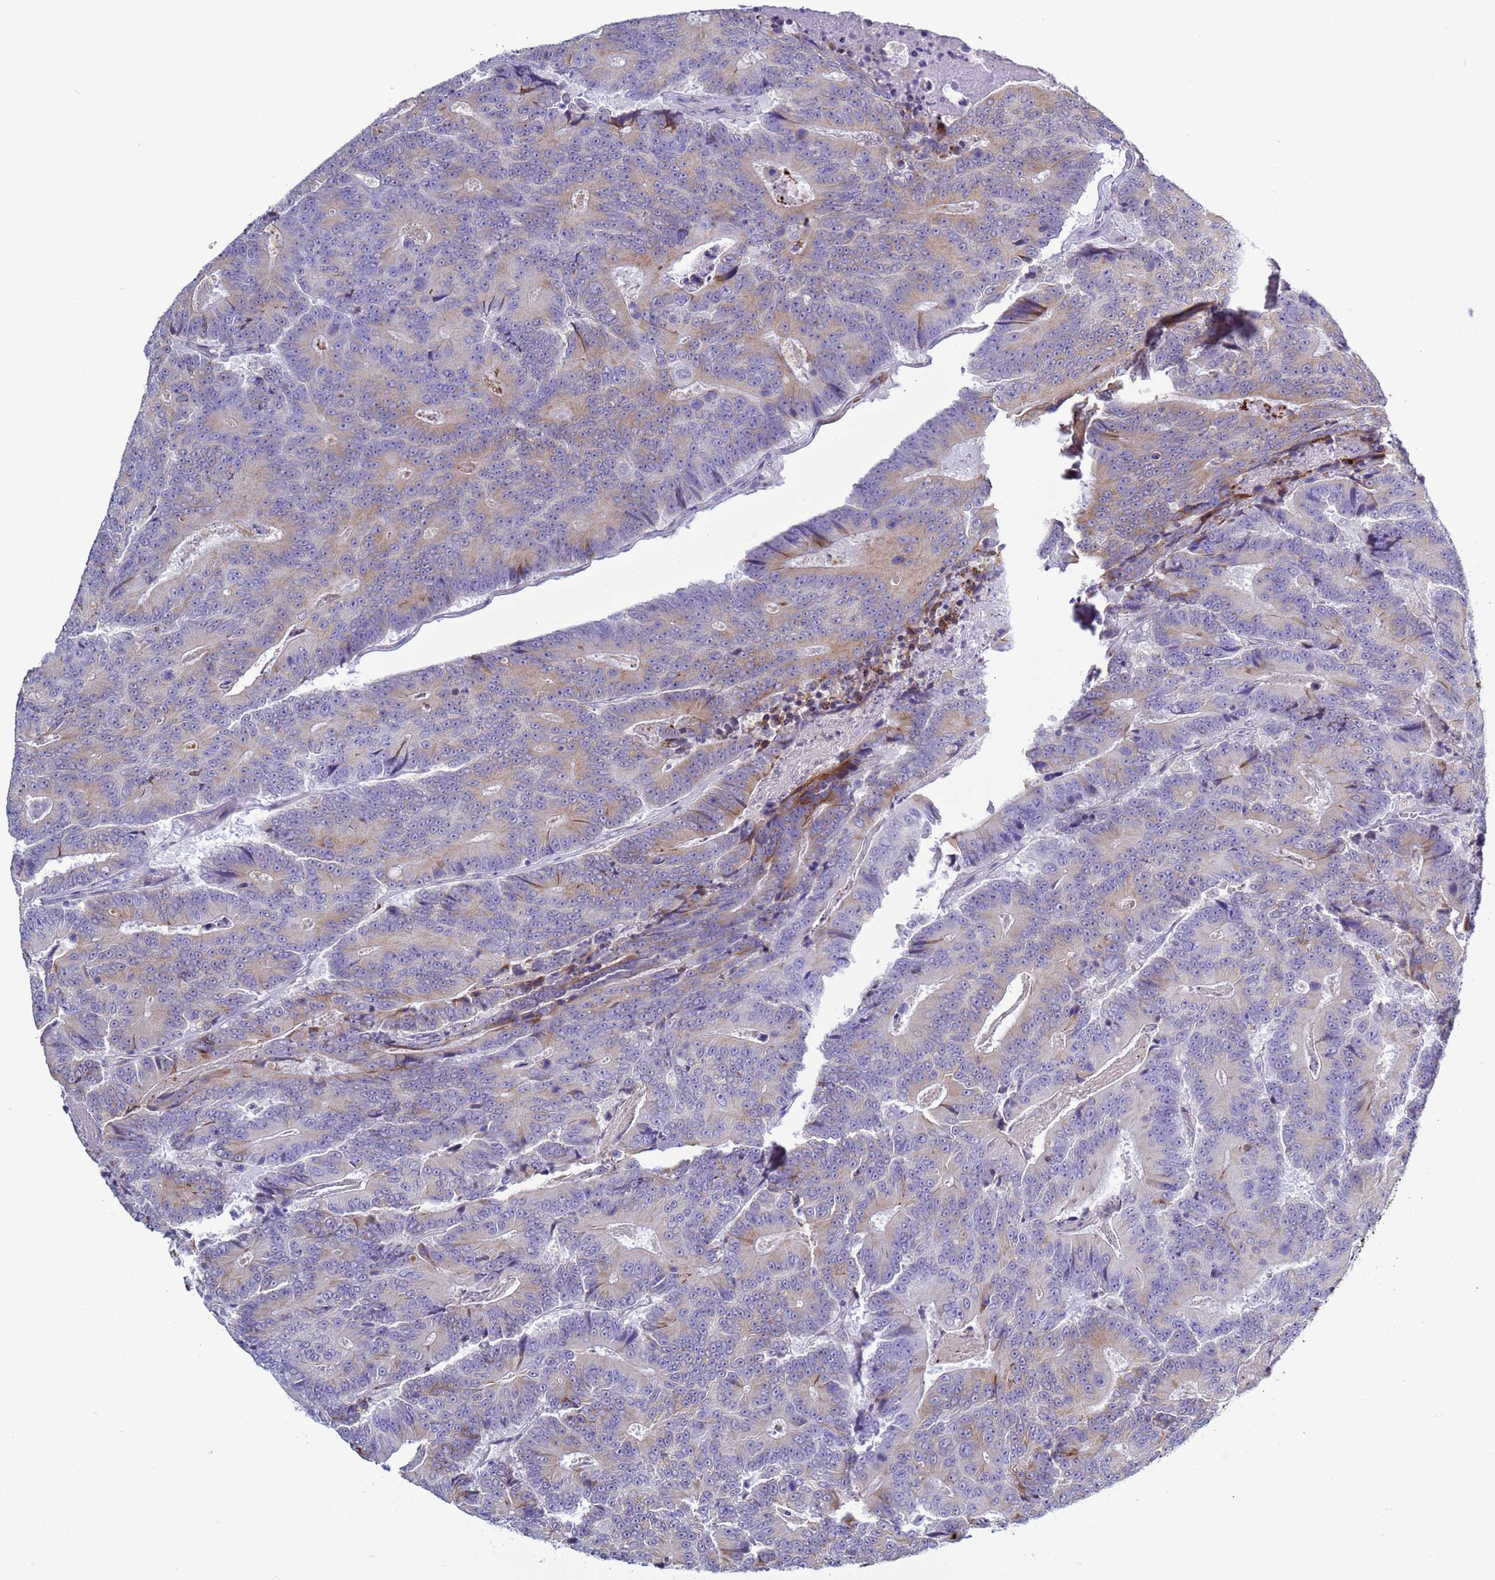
{"staining": {"intensity": "weak", "quantity": "25%-75%", "location": "cytoplasmic/membranous"}, "tissue": "colorectal cancer", "cell_type": "Tumor cells", "image_type": "cancer", "snomed": [{"axis": "morphology", "description": "Adenocarcinoma, NOS"}, {"axis": "topography", "description": "Colon"}], "caption": "Brown immunohistochemical staining in colorectal cancer reveals weak cytoplasmic/membranous positivity in approximately 25%-75% of tumor cells.", "gene": "ABHD17B", "patient": {"sex": "male", "age": 83}}